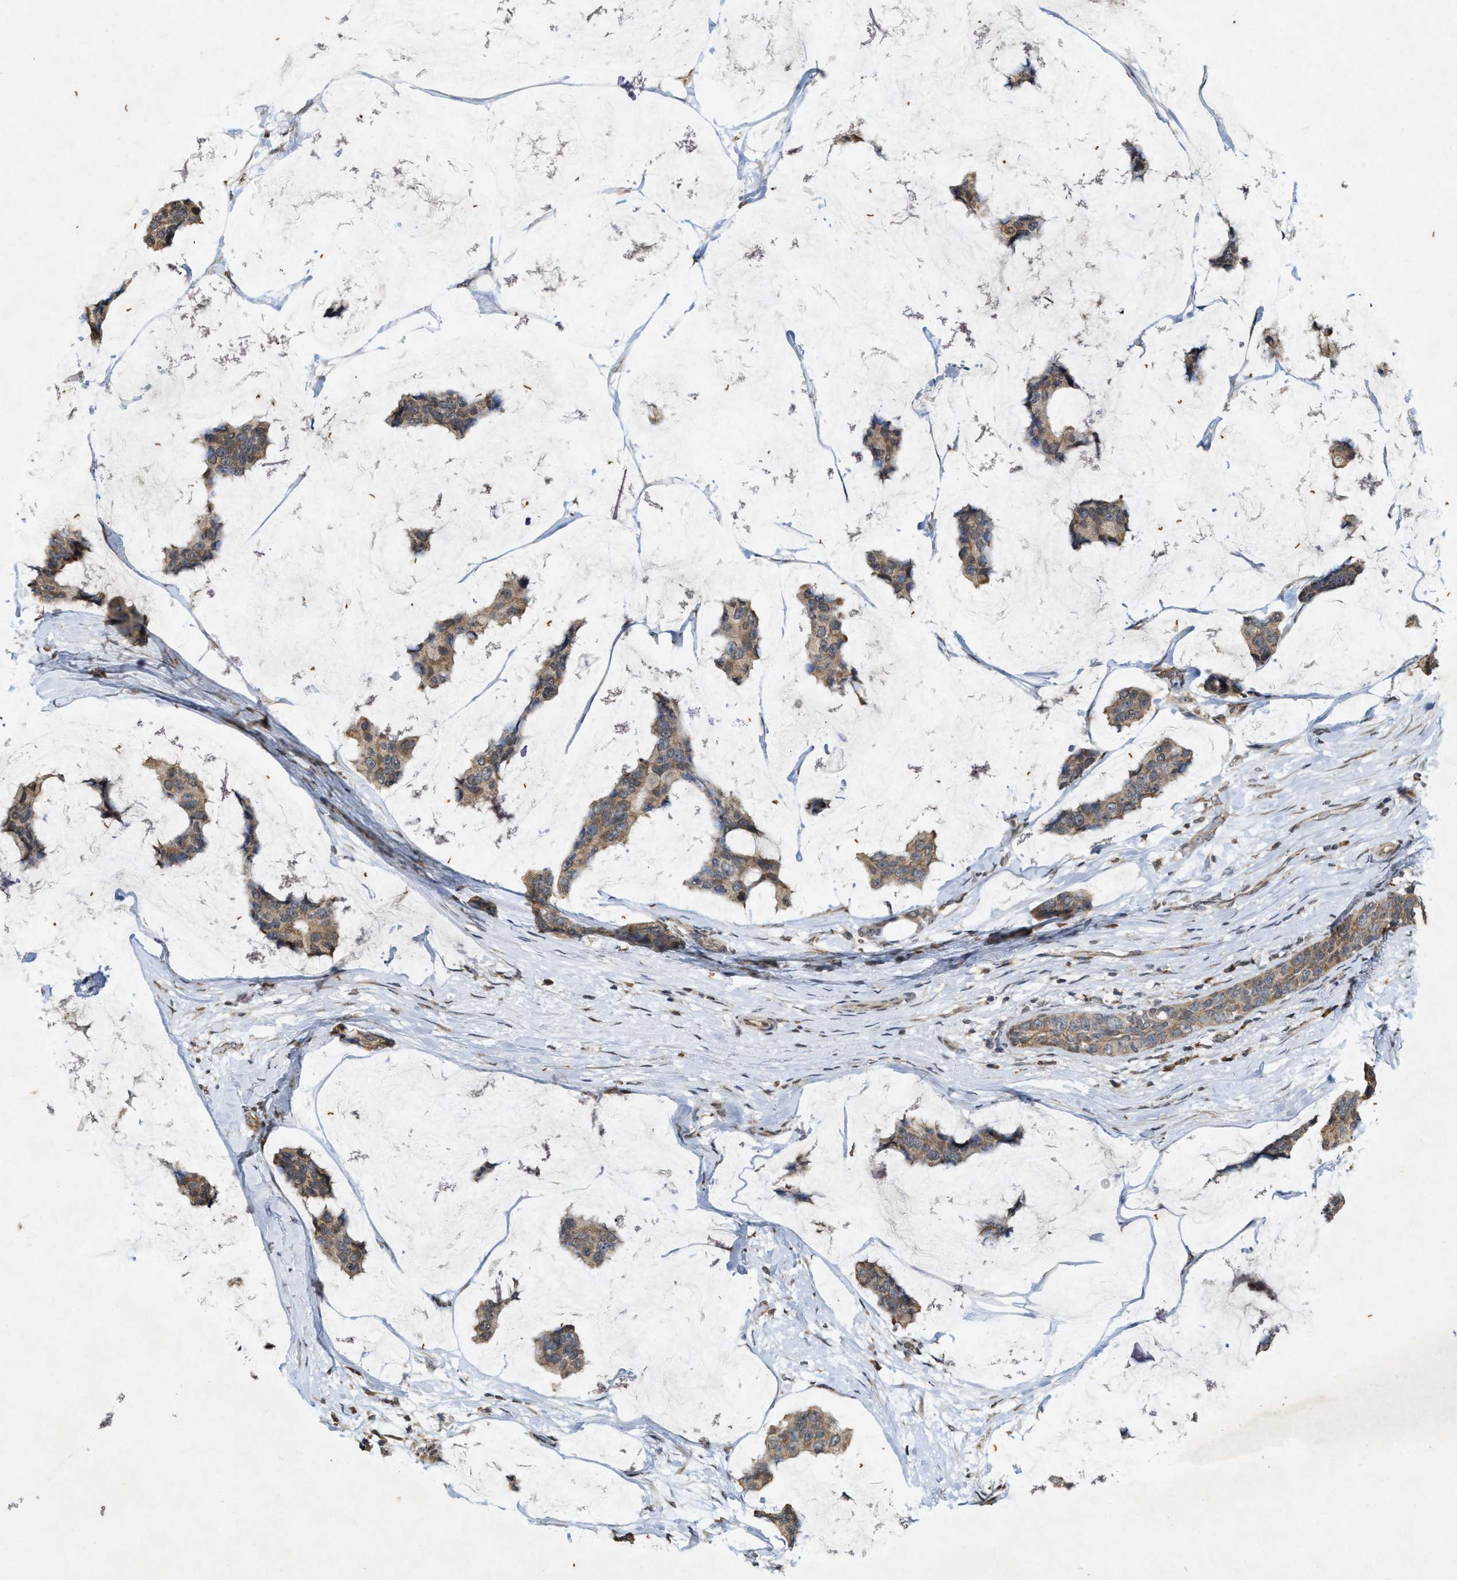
{"staining": {"intensity": "weak", "quantity": ">75%", "location": "cytoplasmic/membranous"}, "tissue": "breast cancer", "cell_type": "Tumor cells", "image_type": "cancer", "snomed": [{"axis": "morphology", "description": "Normal tissue, NOS"}, {"axis": "morphology", "description": "Duct carcinoma"}, {"axis": "topography", "description": "Breast"}], "caption": "A micrograph of human breast cancer (invasive ductal carcinoma) stained for a protein shows weak cytoplasmic/membranous brown staining in tumor cells.", "gene": "KIF21A", "patient": {"sex": "female", "age": 50}}